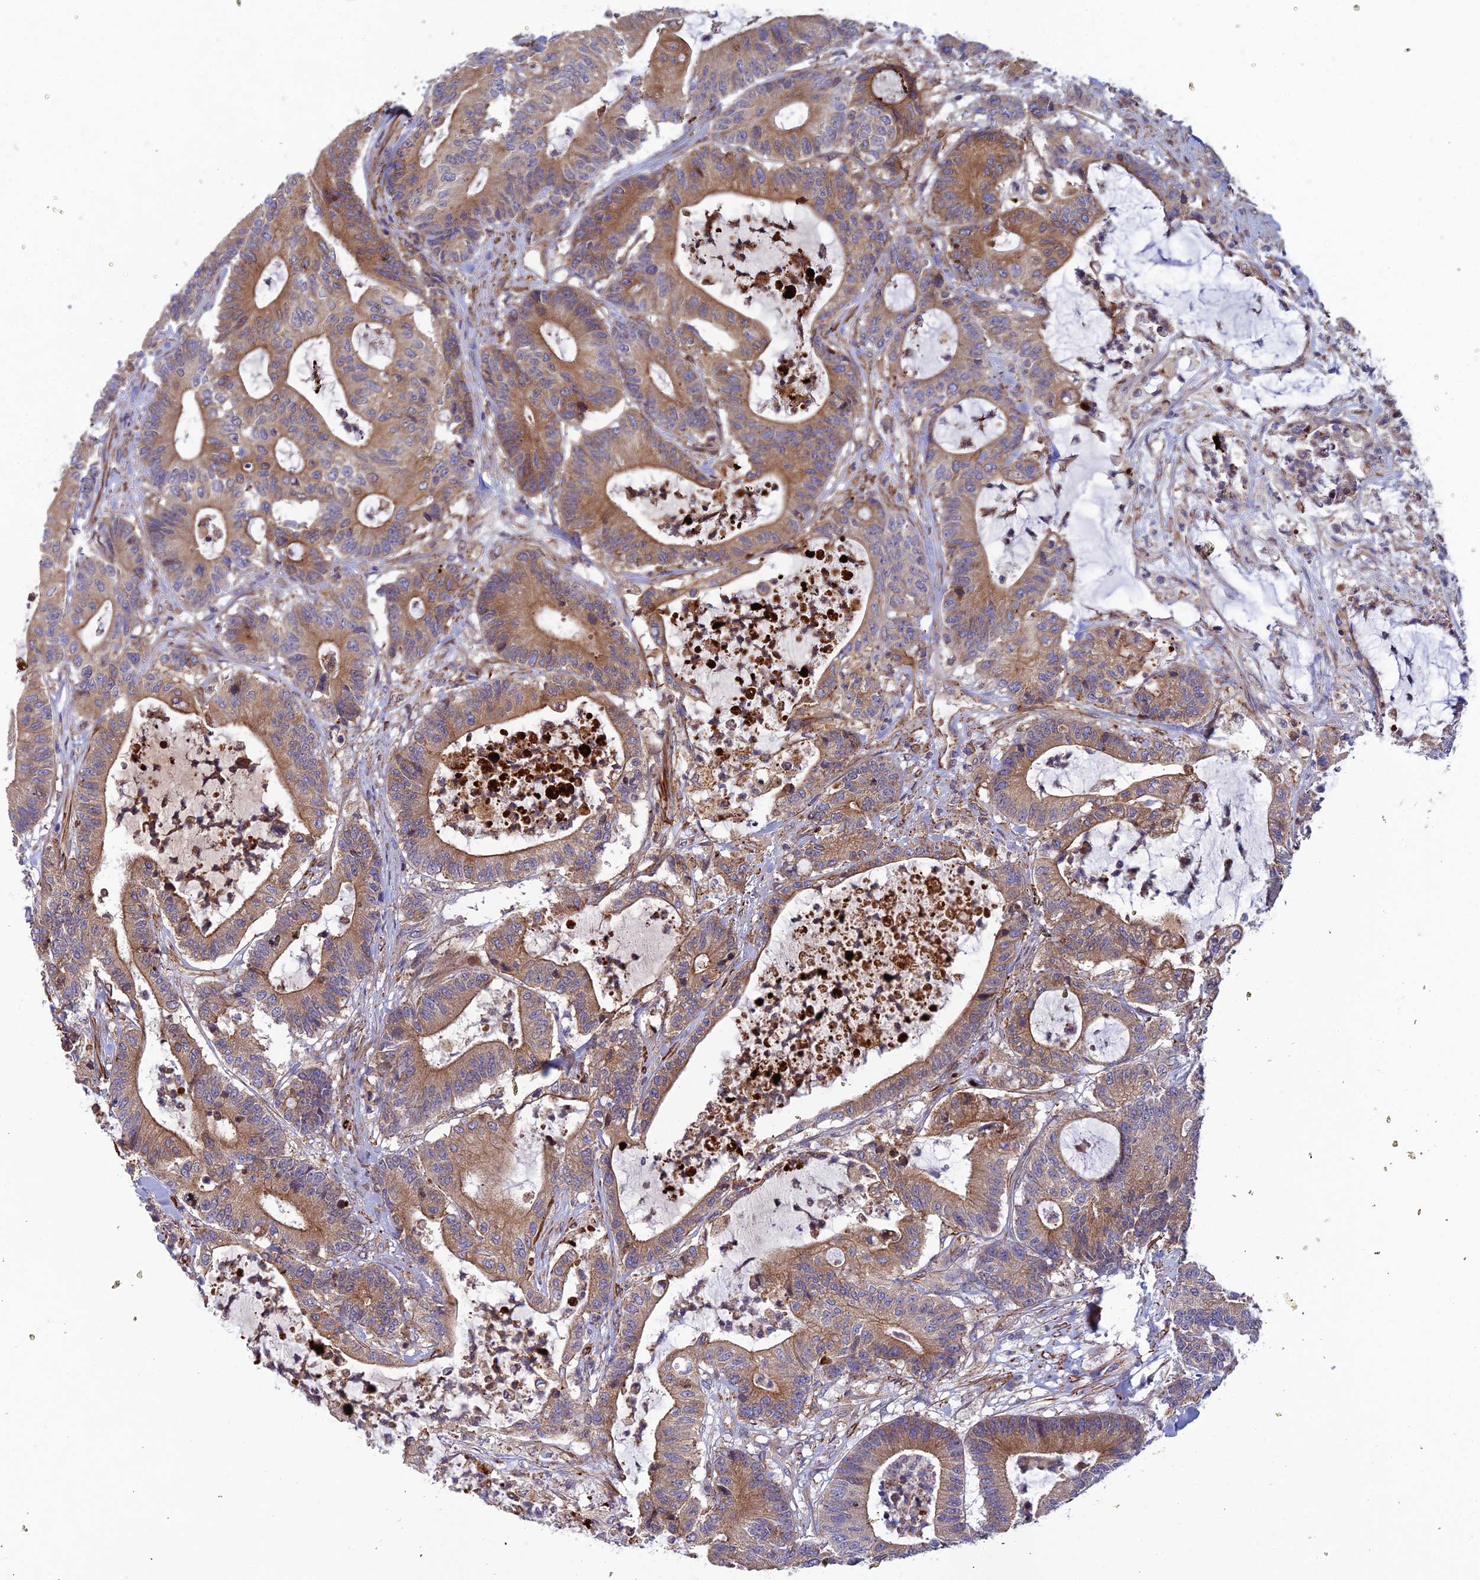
{"staining": {"intensity": "moderate", "quantity": ">75%", "location": "cytoplasmic/membranous"}, "tissue": "colorectal cancer", "cell_type": "Tumor cells", "image_type": "cancer", "snomed": [{"axis": "morphology", "description": "Adenocarcinoma, NOS"}, {"axis": "topography", "description": "Colon"}], "caption": "Immunohistochemistry micrograph of neoplastic tissue: human colorectal adenocarcinoma stained using immunohistochemistry (IHC) displays medium levels of moderate protein expression localized specifically in the cytoplasmic/membranous of tumor cells, appearing as a cytoplasmic/membranous brown color.", "gene": "RALGAPA2", "patient": {"sex": "female", "age": 84}}